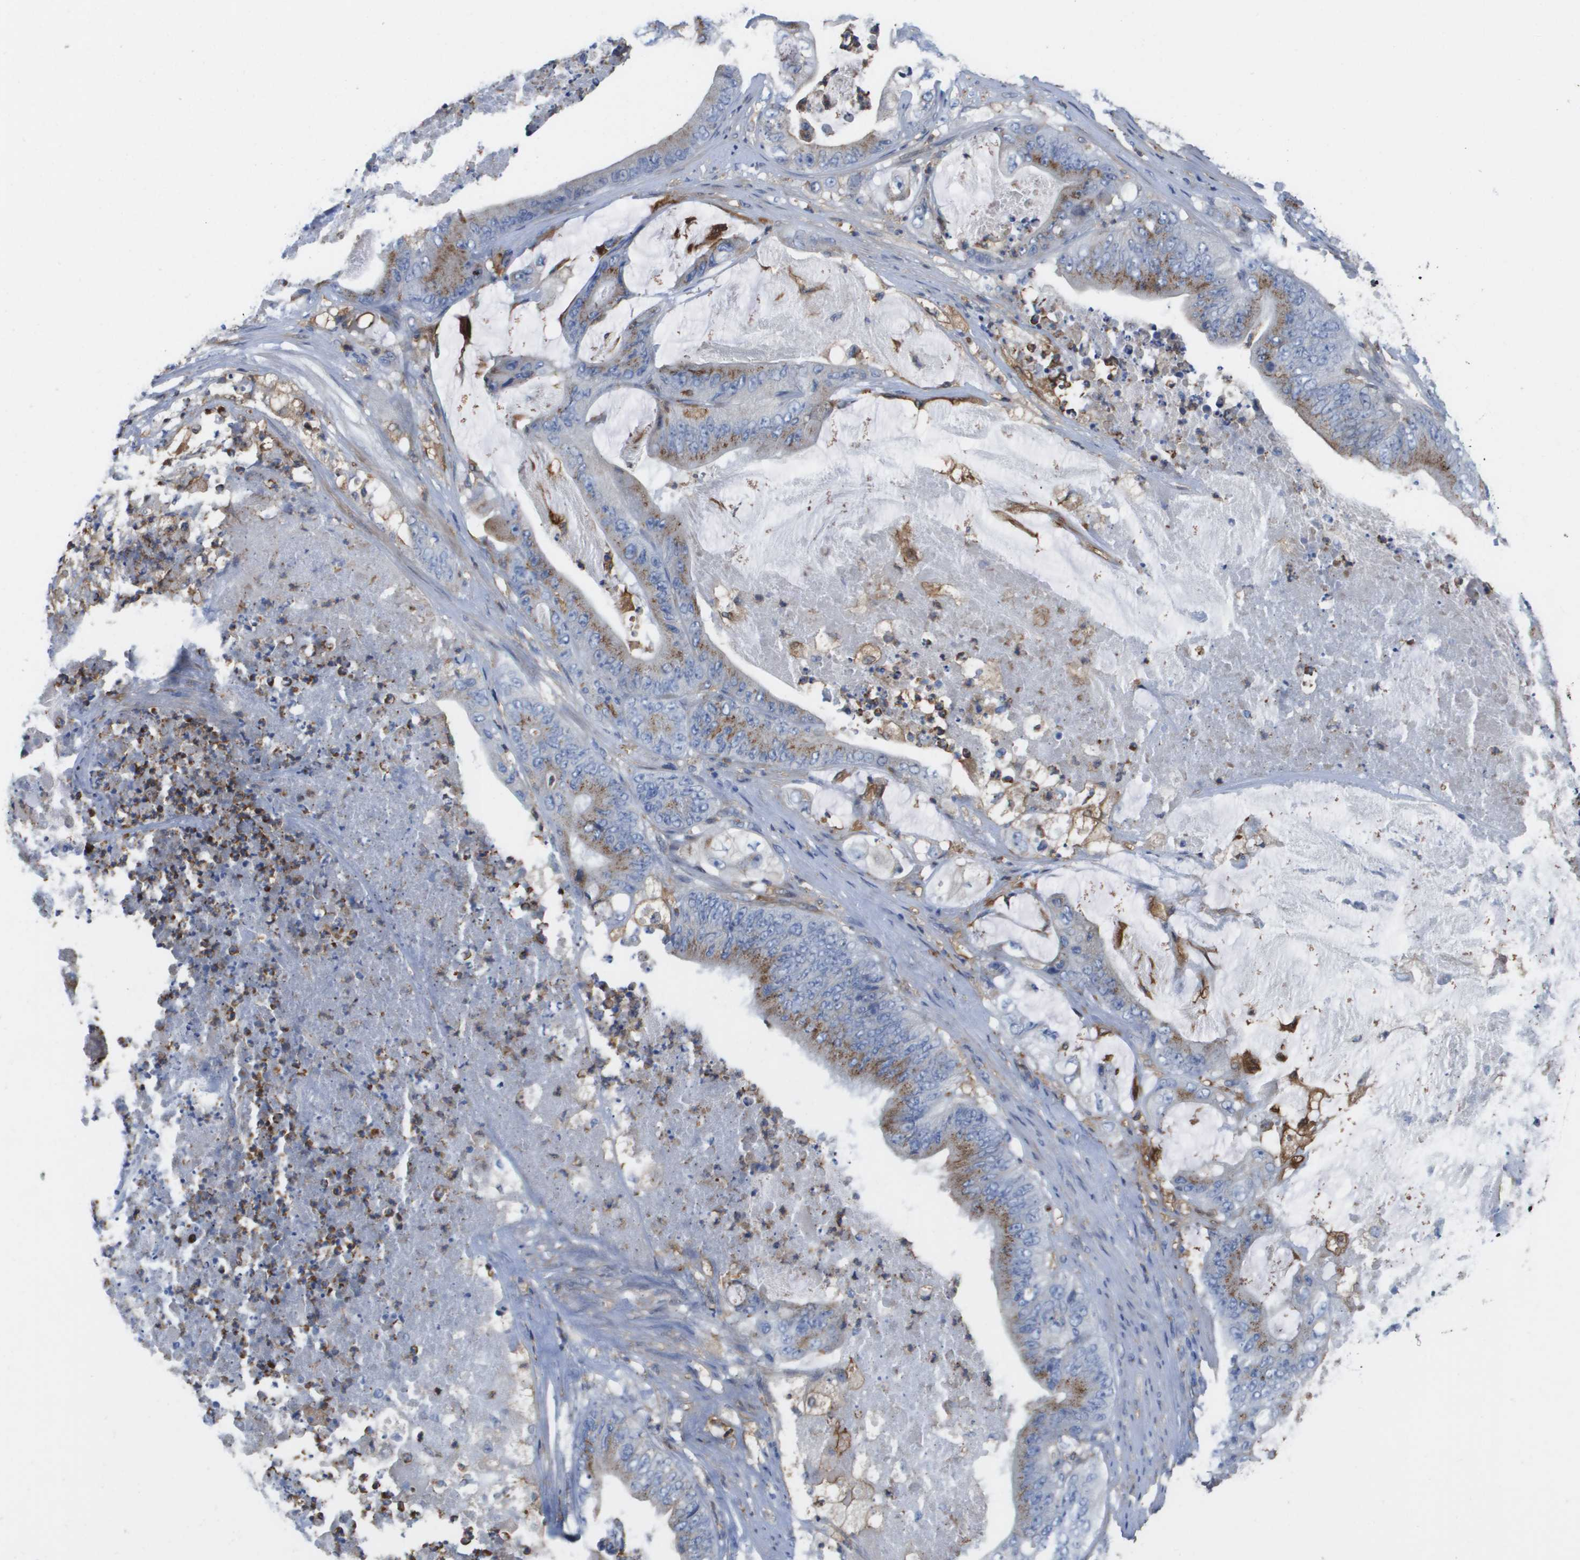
{"staining": {"intensity": "moderate", "quantity": ">75%", "location": "cytoplasmic/membranous"}, "tissue": "stomach cancer", "cell_type": "Tumor cells", "image_type": "cancer", "snomed": [{"axis": "morphology", "description": "Adenocarcinoma, NOS"}, {"axis": "topography", "description": "Stomach"}], "caption": "Human adenocarcinoma (stomach) stained for a protein (brown) demonstrates moderate cytoplasmic/membranous positive positivity in approximately >75% of tumor cells.", "gene": "SLC37A2", "patient": {"sex": "female", "age": 73}}